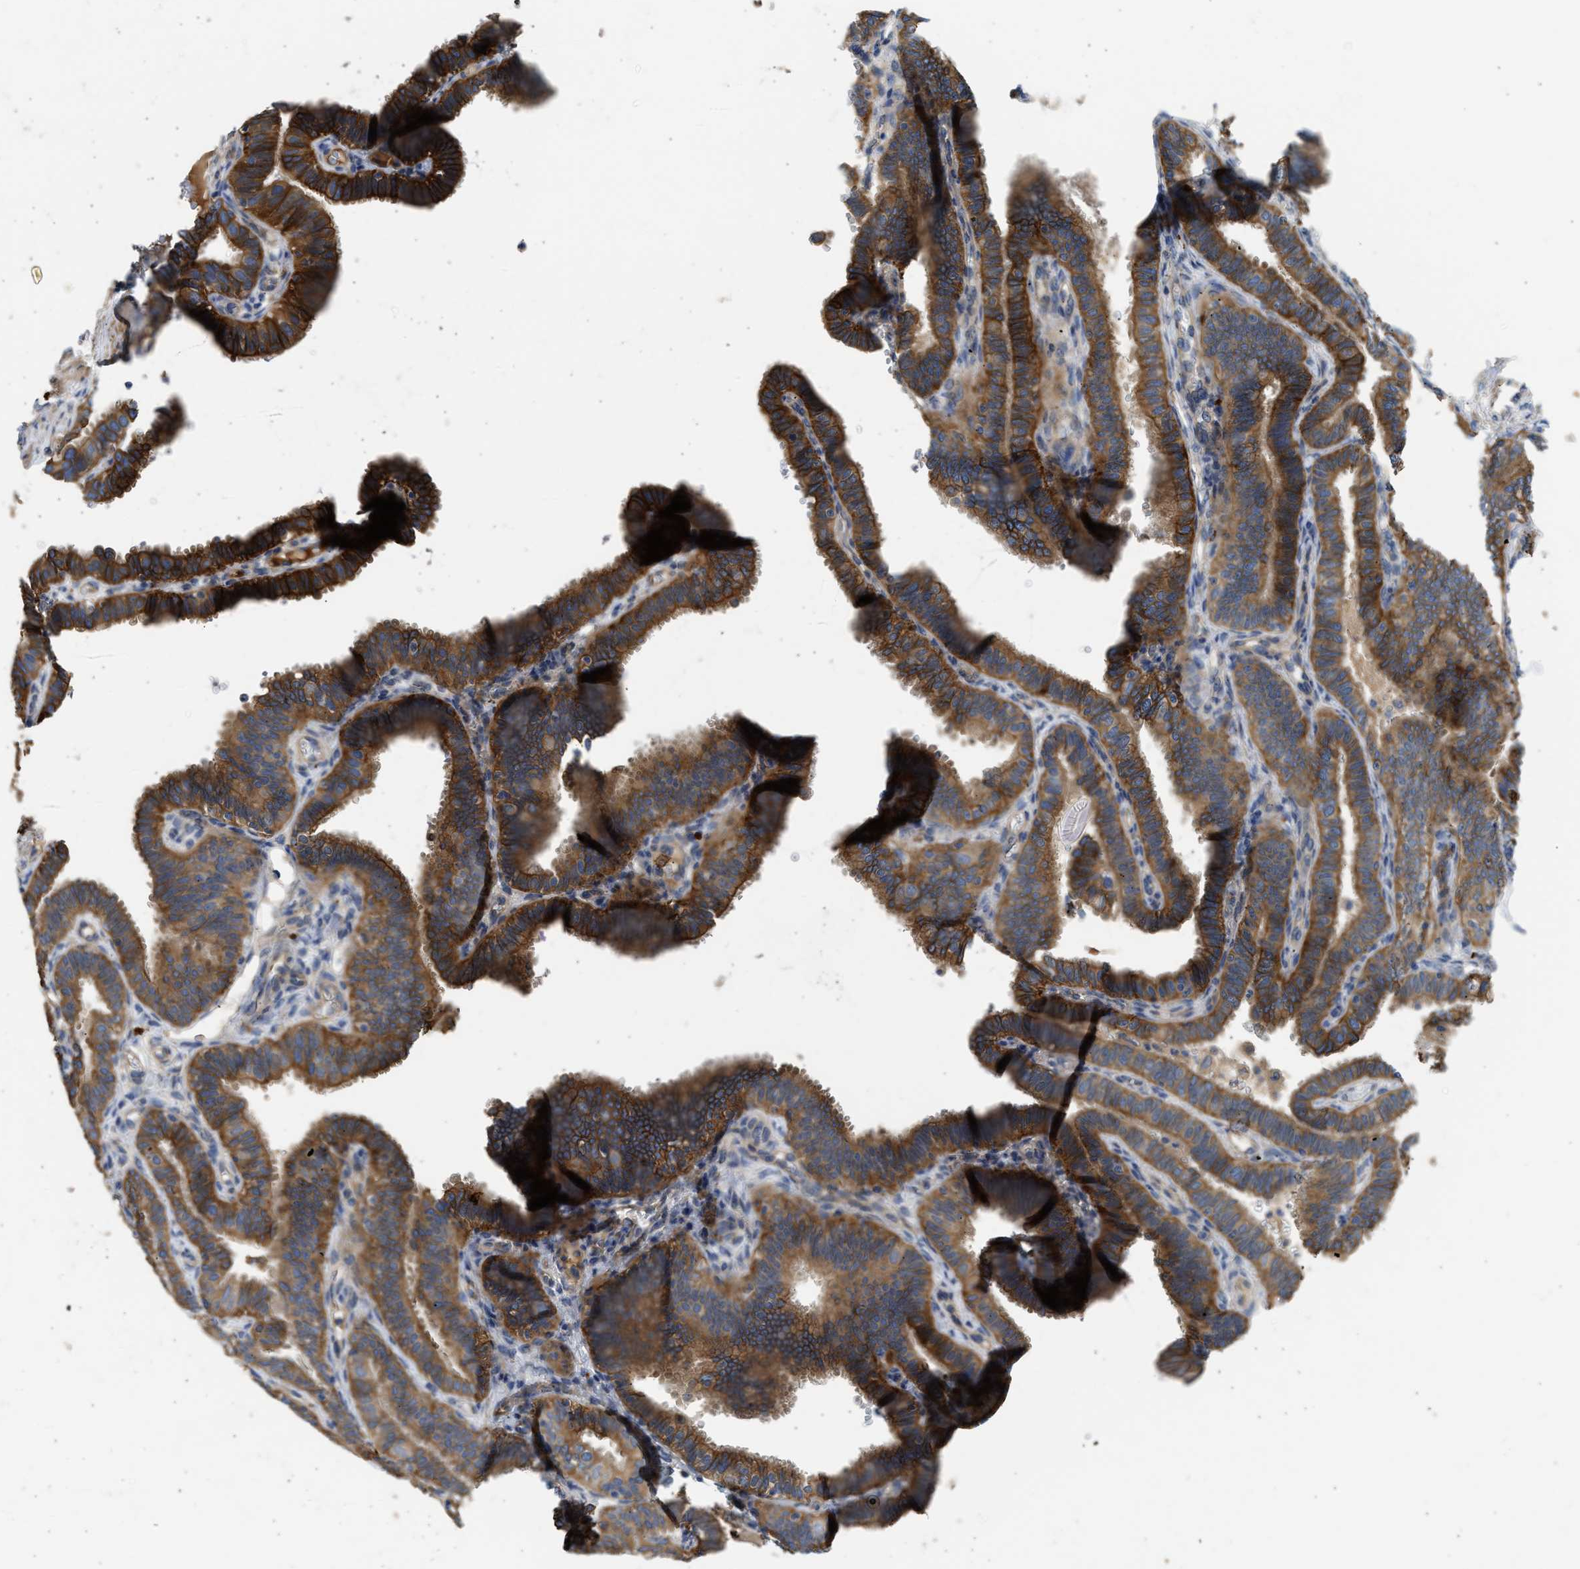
{"staining": {"intensity": "moderate", "quantity": ">75%", "location": "cytoplasmic/membranous"}, "tissue": "fallopian tube", "cell_type": "Glandular cells", "image_type": "normal", "snomed": [{"axis": "morphology", "description": "Normal tissue, NOS"}, {"axis": "topography", "description": "Fallopian tube"}, {"axis": "topography", "description": "Placenta"}], "caption": "A micrograph of human fallopian tube stained for a protein displays moderate cytoplasmic/membranous brown staining in glandular cells.", "gene": "CSRNP2", "patient": {"sex": "female", "age": 34}}